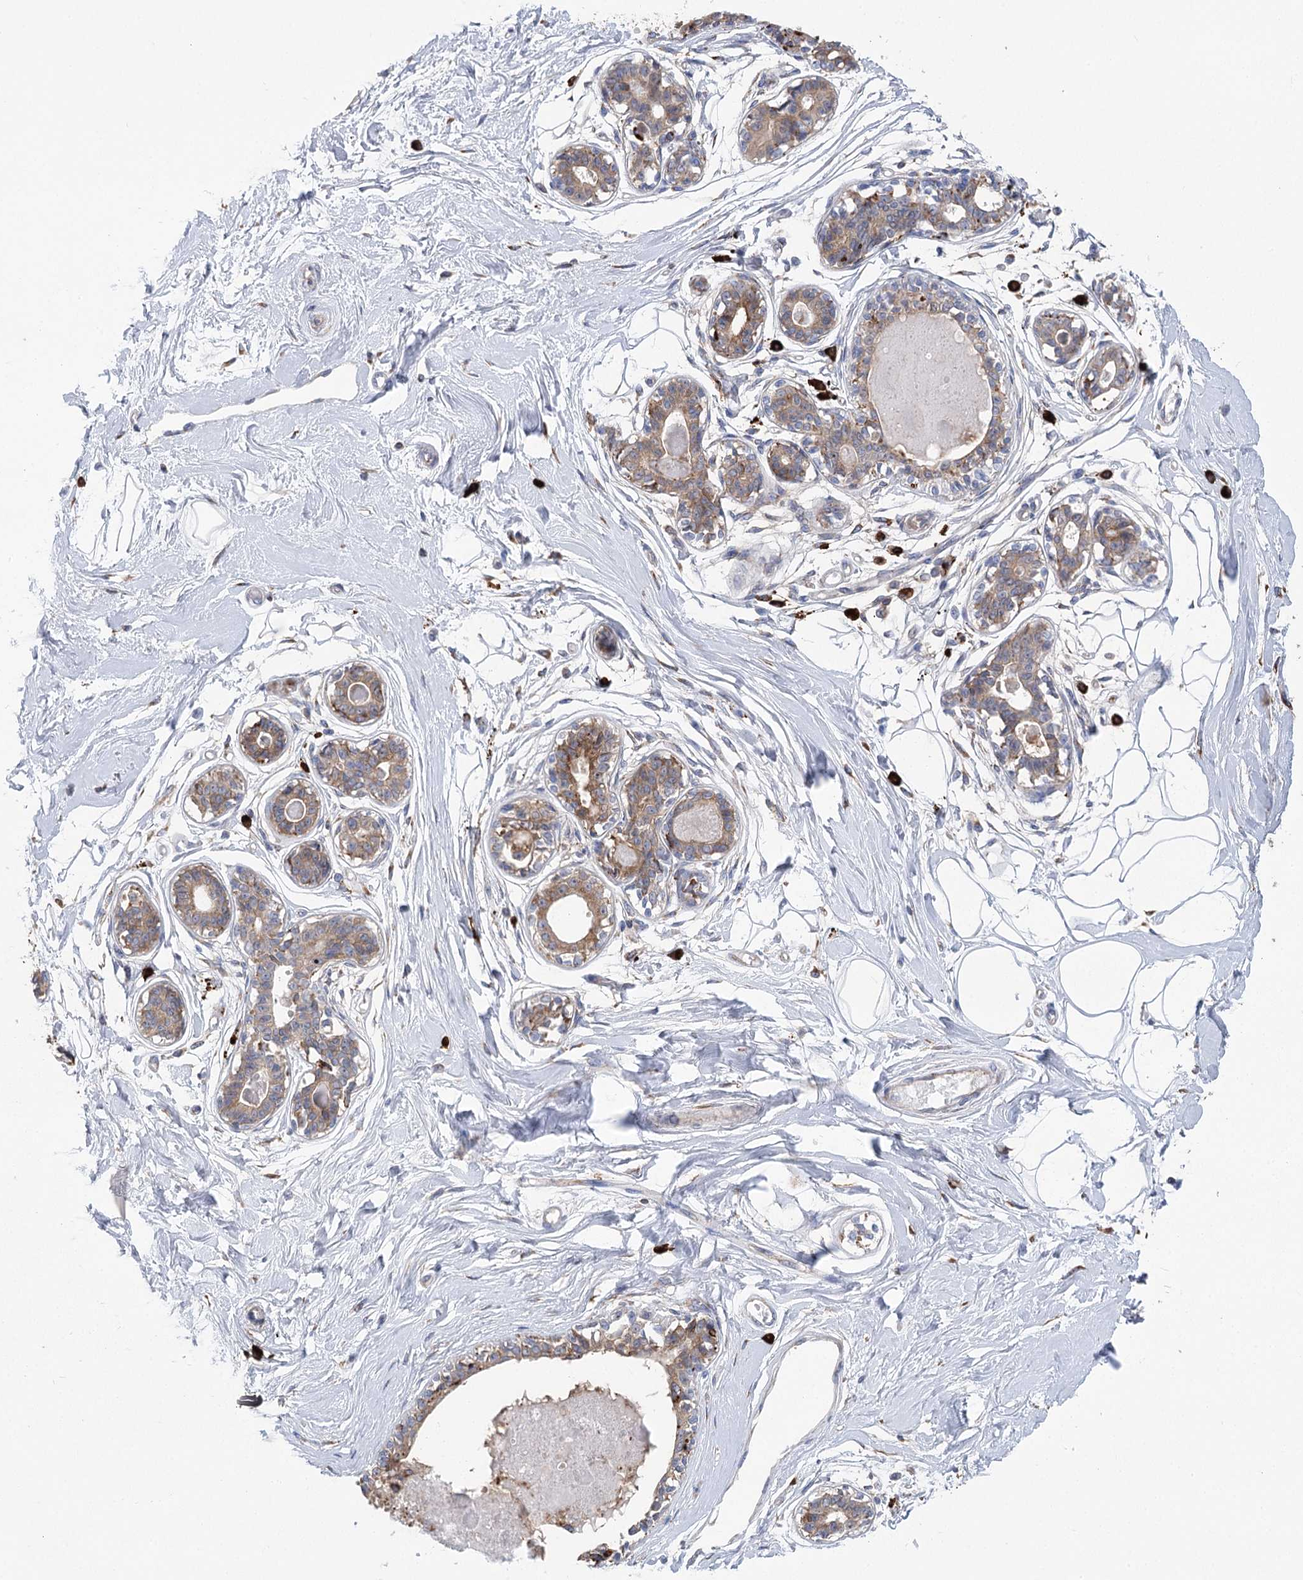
{"staining": {"intensity": "negative", "quantity": "none", "location": "none"}, "tissue": "breast", "cell_type": "Adipocytes", "image_type": "normal", "snomed": [{"axis": "morphology", "description": "Normal tissue, NOS"}, {"axis": "topography", "description": "Breast"}], "caption": "This image is of normal breast stained with immunohistochemistry (IHC) to label a protein in brown with the nuclei are counter-stained blue. There is no expression in adipocytes. (DAB (3,3'-diaminobenzidine) IHC, high magnification).", "gene": "METTL24", "patient": {"sex": "female", "age": 45}}